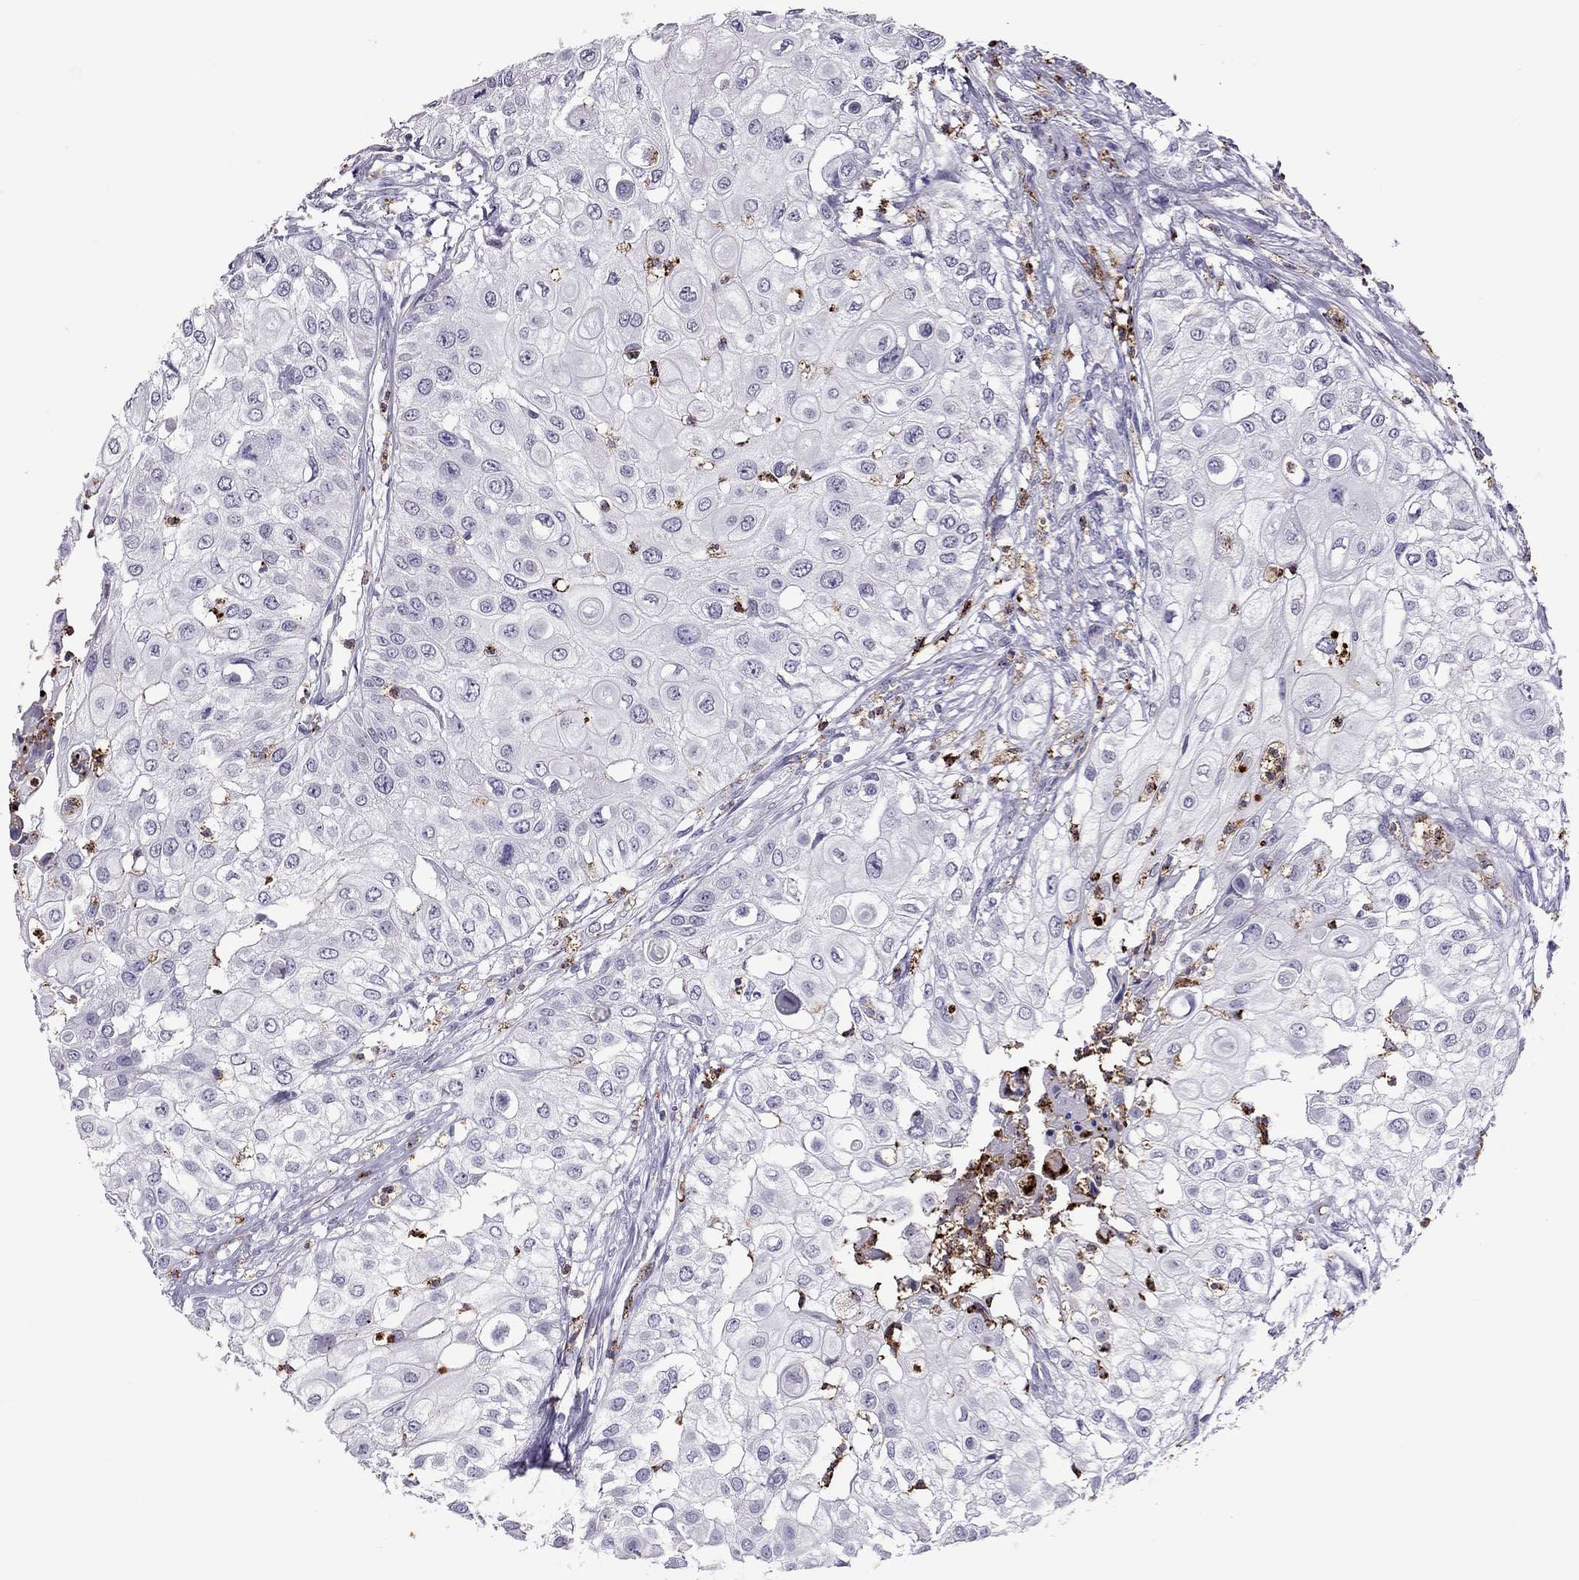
{"staining": {"intensity": "negative", "quantity": "none", "location": "none"}, "tissue": "urothelial cancer", "cell_type": "Tumor cells", "image_type": "cancer", "snomed": [{"axis": "morphology", "description": "Urothelial carcinoma, High grade"}, {"axis": "topography", "description": "Urinary bladder"}], "caption": "Protein analysis of high-grade urothelial carcinoma displays no significant expression in tumor cells.", "gene": "CCL27", "patient": {"sex": "female", "age": 79}}